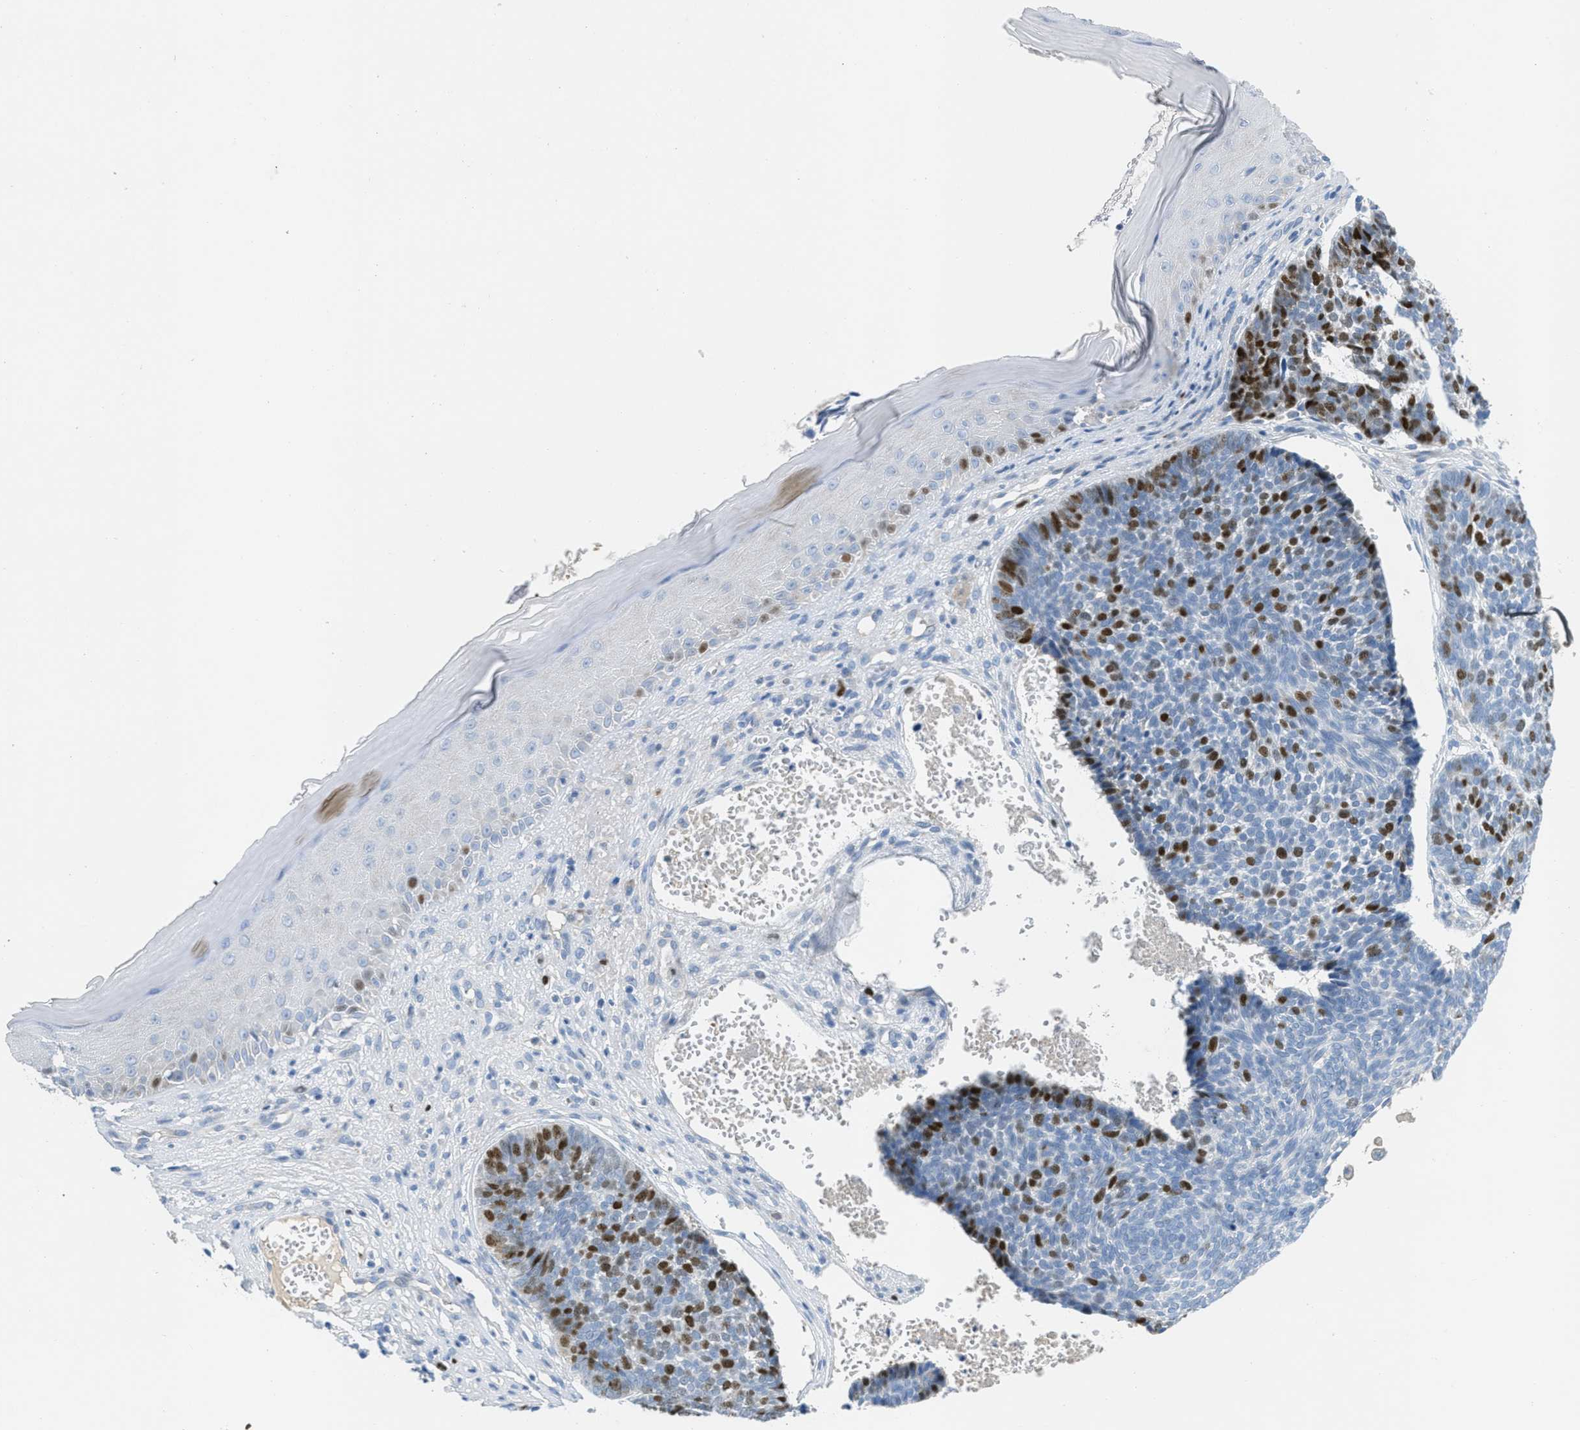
{"staining": {"intensity": "strong", "quantity": "25%-75%", "location": "nuclear"}, "tissue": "skin cancer", "cell_type": "Tumor cells", "image_type": "cancer", "snomed": [{"axis": "morphology", "description": "Basal cell carcinoma"}, {"axis": "topography", "description": "Skin"}], "caption": "Immunohistochemistry micrograph of basal cell carcinoma (skin) stained for a protein (brown), which exhibits high levels of strong nuclear expression in about 25%-75% of tumor cells.", "gene": "ORC6", "patient": {"sex": "male", "age": 84}}